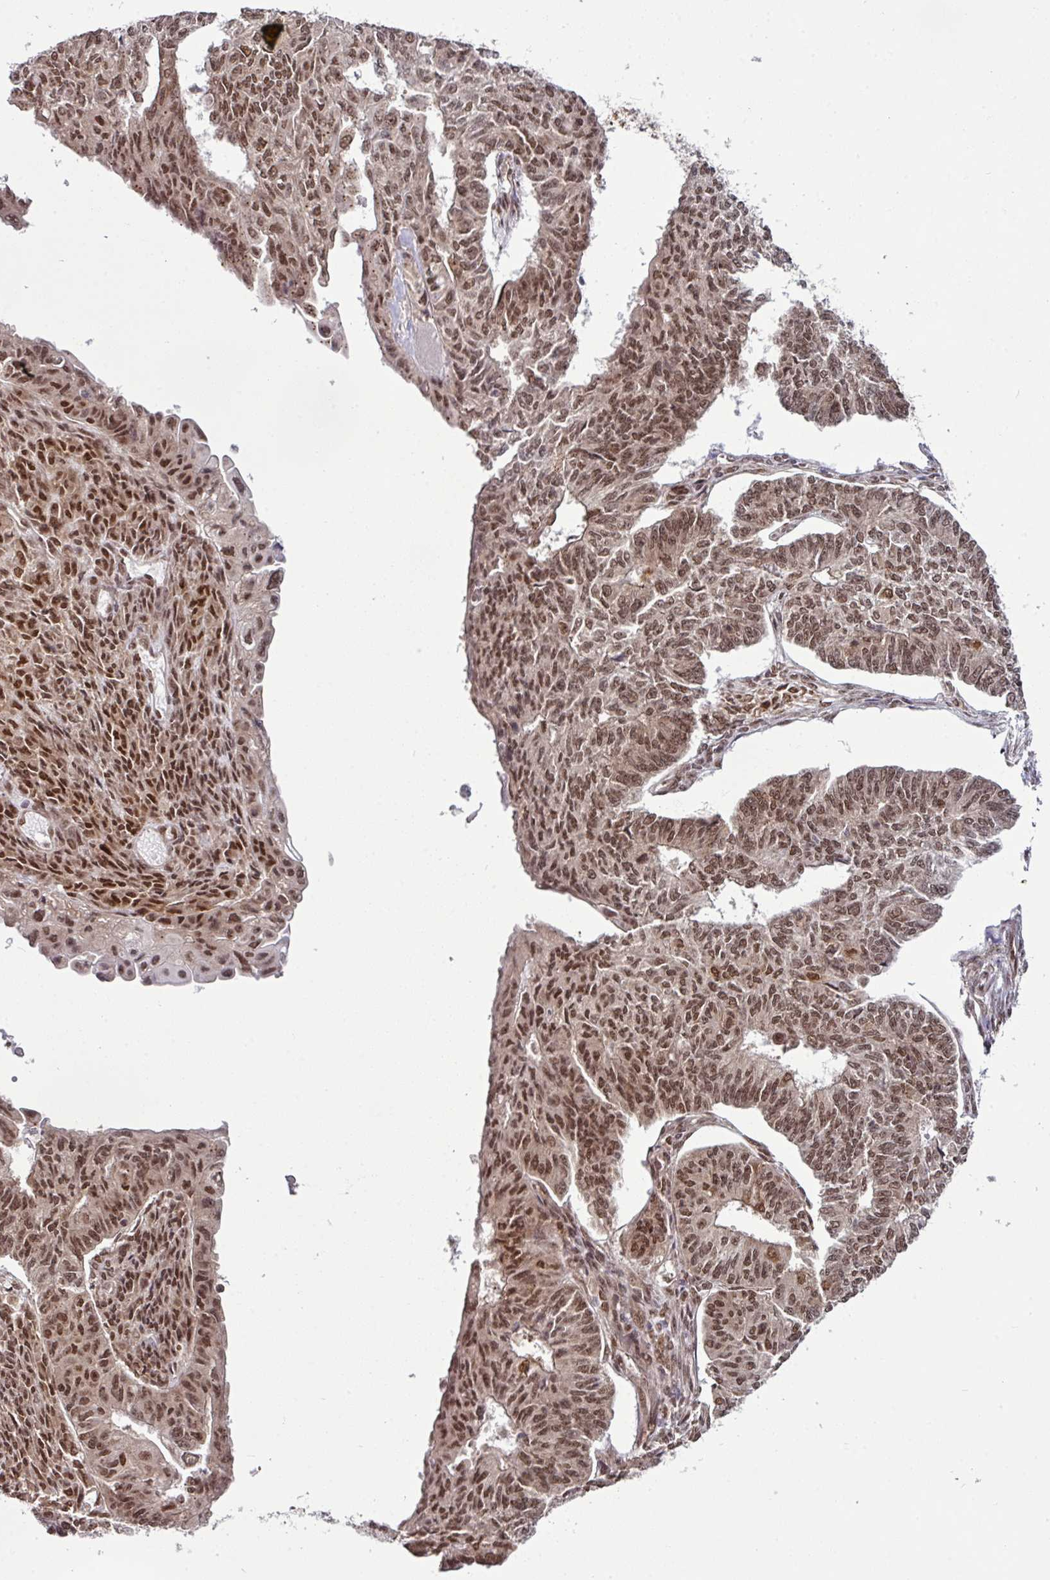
{"staining": {"intensity": "moderate", "quantity": ">75%", "location": "nuclear"}, "tissue": "endometrial cancer", "cell_type": "Tumor cells", "image_type": "cancer", "snomed": [{"axis": "morphology", "description": "Adenocarcinoma, NOS"}, {"axis": "topography", "description": "Endometrium"}], "caption": "Immunohistochemical staining of human adenocarcinoma (endometrial) exhibits medium levels of moderate nuclear protein staining in approximately >75% of tumor cells.", "gene": "MORF4L2", "patient": {"sex": "female", "age": 32}}